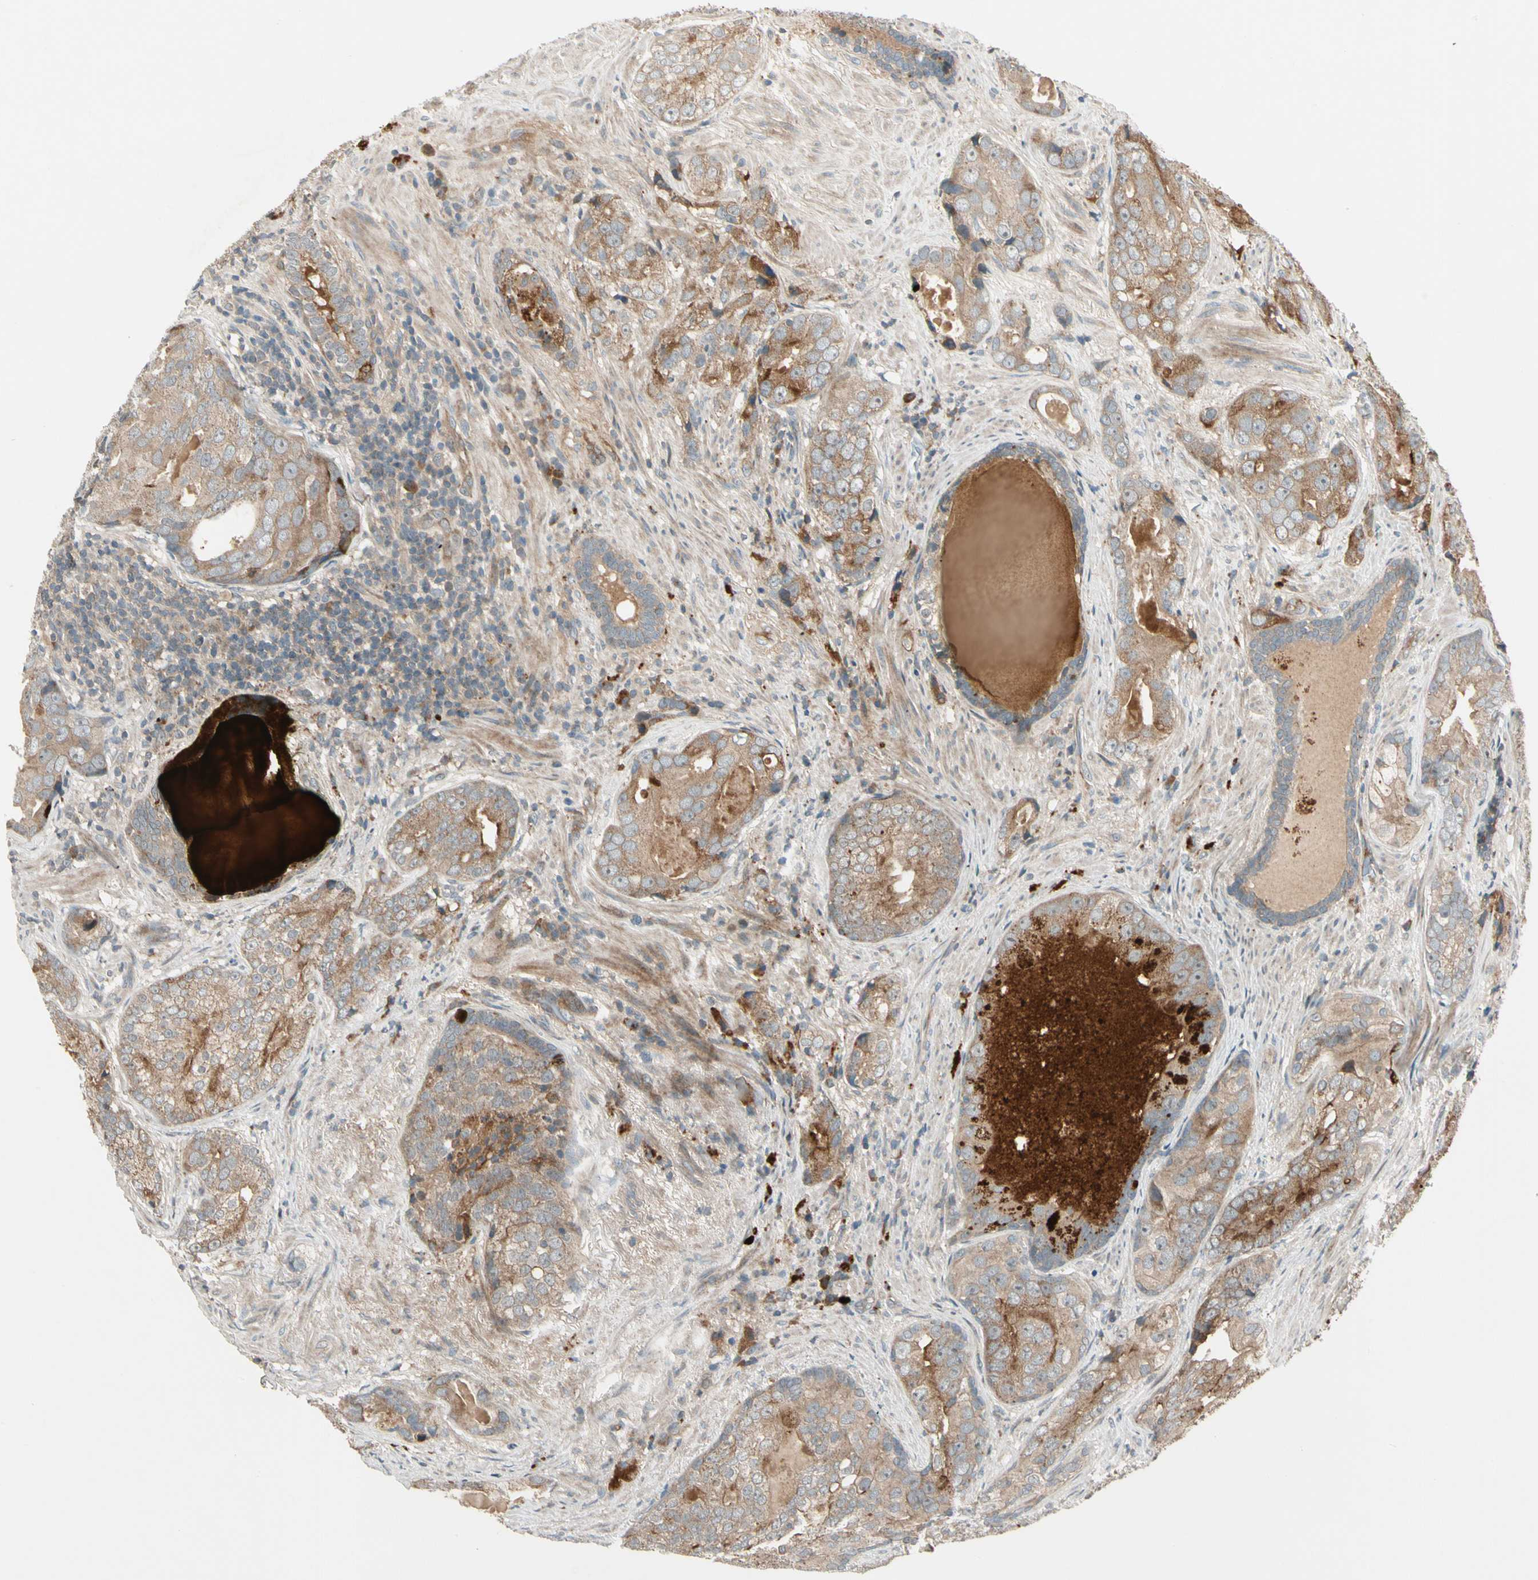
{"staining": {"intensity": "moderate", "quantity": ">75%", "location": "cytoplasmic/membranous"}, "tissue": "prostate cancer", "cell_type": "Tumor cells", "image_type": "cancer", "snomed": [{"axis": "morphology", "description": "Adenocarcinoma, High grade"}, {"axis": "topography", "description": "Prostate"}], "caption": "The immunohistochemical stain highlights moderate cytoplasmic/membranous positivity in tumor cells of prostate cancer tissue.", "gene": "ACVR1C", "patient": {"sex": "male", "age": 66}}